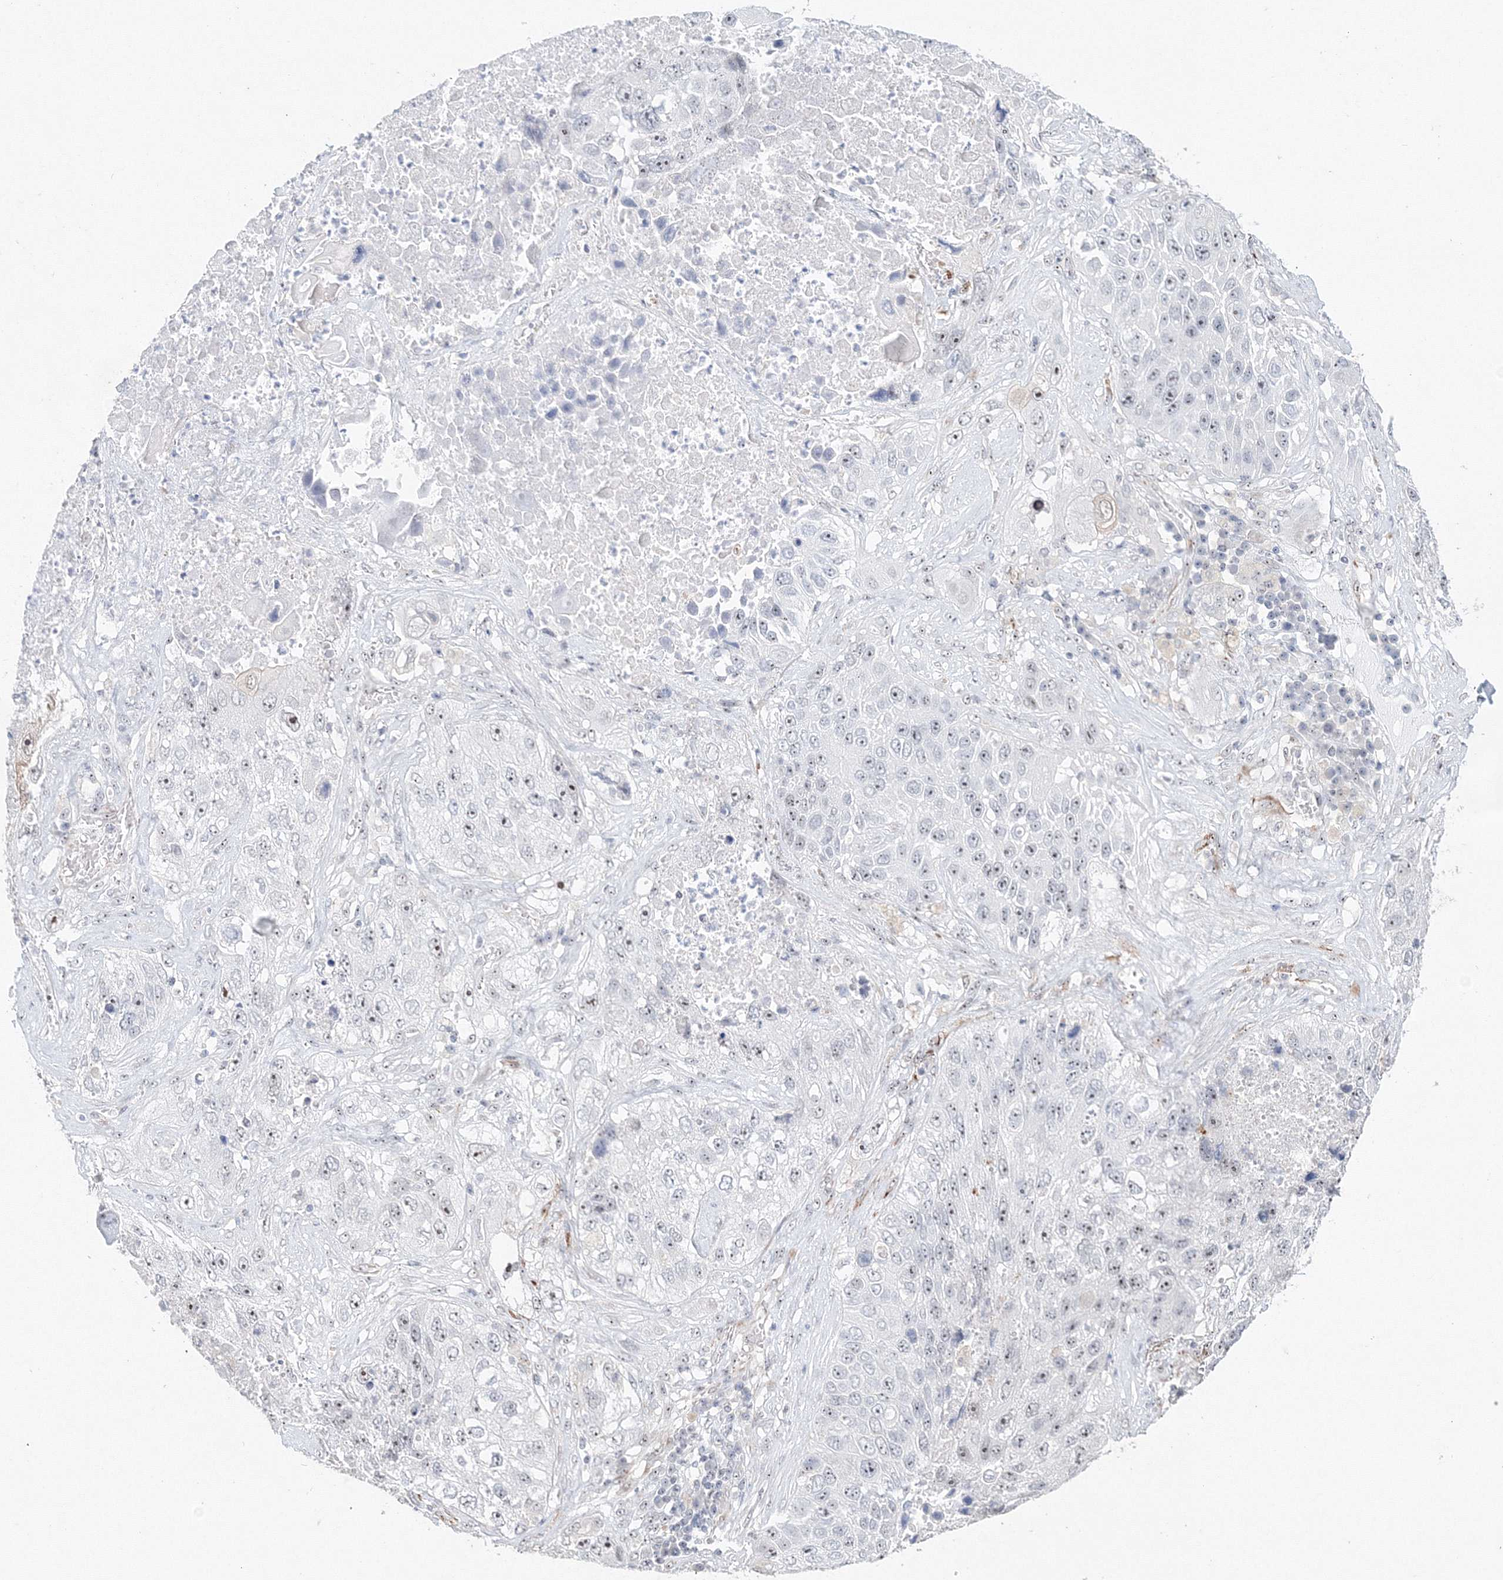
{"staining": {"intensity": "weak", "quantity": "<25%", "location": "nuclear"}, "tissue": "lung cancer", "cell_type": "Tumor cells", "image_type": "cancer", "snomed": [{"axis": "morphology", "description": "Squamous cell carcinoma, NOS"}, {"axis": "topography", "description": "Lung"}], "caption": "DAB (3,3'-diaminobenzidine) immunohistochemical staining of lung cancer (squamous cell carcinoma) reveals no significant staining in tumor cells.", "gene": "SIRT7", "patient": {"sex": "male", "age": 61}}